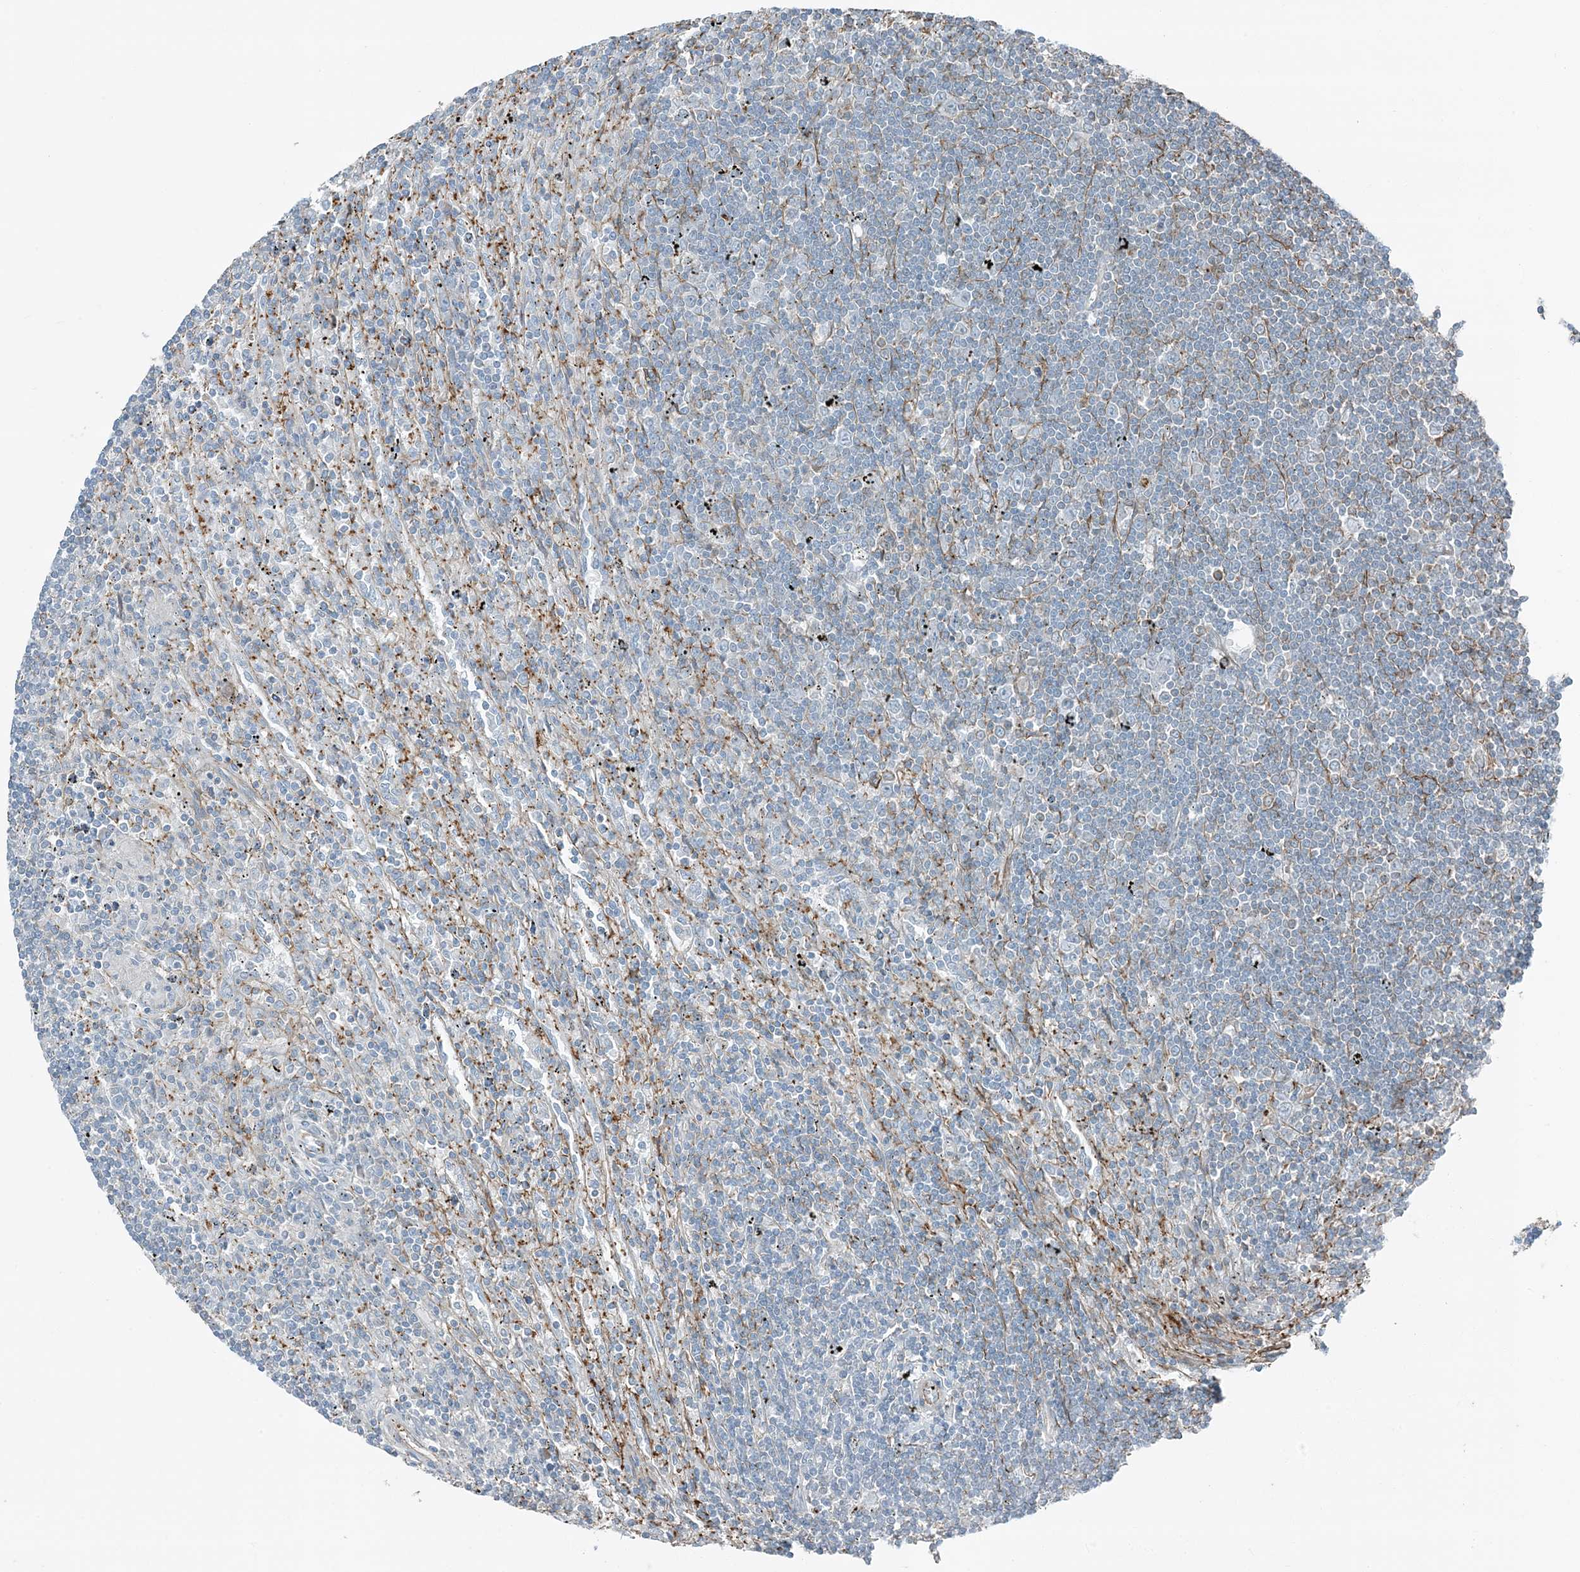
{"staining": {"intensity": "negative", "quantity": "none", "location": "none"}, "tissue": "lymphoma", "cell_type": "Tumor cells", "image_type": "cancer", "snomed": [{"axis": "morphology", "description": "Malignant lymphoma, non-Hodgkin's type, Low grade"}, {"axis": "topography", "description": "Spleen"}], "caption": "The immunohistochemistry (IHC) histopathology image has no significant staining in tumor cells of lymphoma tissue.", "gene": "APOBEC3C", "patient": {"sex": "male", "age": 76}}